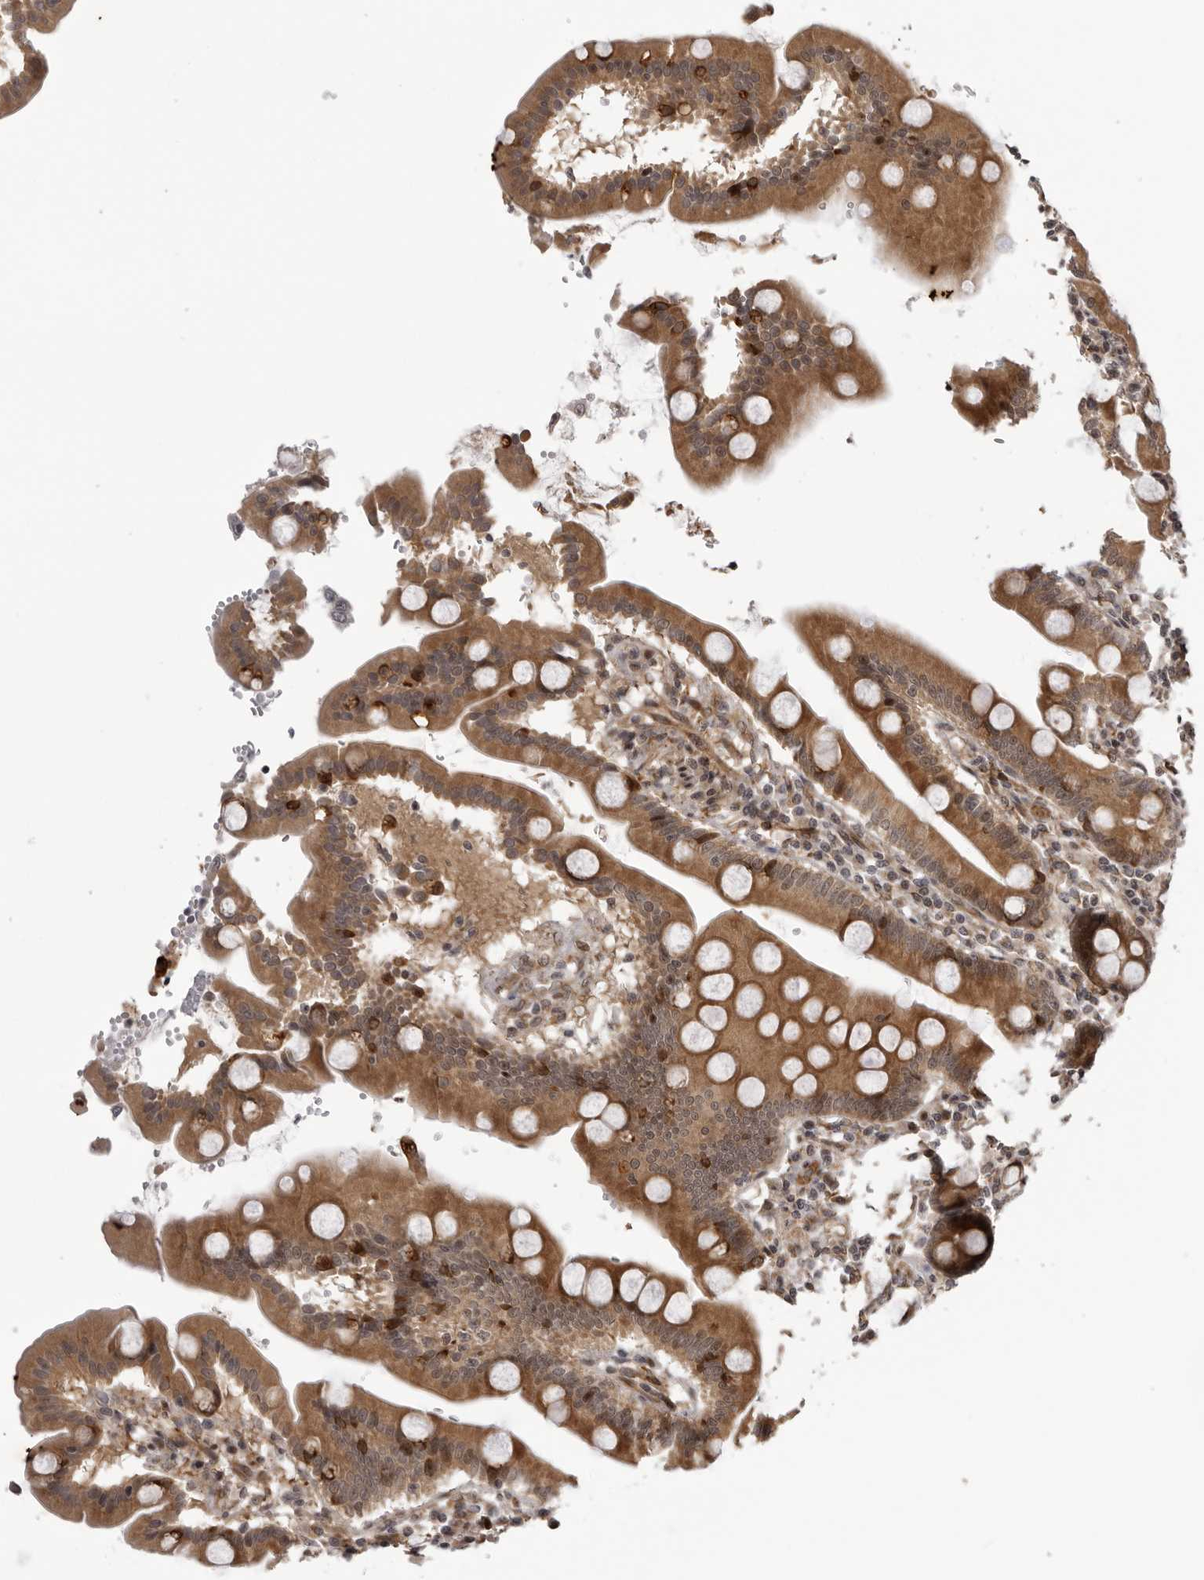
{"staining": {"intensity": "moderate", "quantity": ">75%", "location": "cytoplasmic/membranous"}, "tissue": "duodenum", "cell_type": "Glandular cells", "image_type": "normal", "snomed": [{"axis": "morphology", "description": "Normal tissue, NOS"}, {"axis": "topography", "description": "Duodenum"}], "caption": "Moderate cytoplasmic/membranous protein staining is appreciated in approximately >75% of glandular cells in duodenum. (brown staining indicates protein expression, while blue staining denotes nuclei).", "gene": "DNAH14", "patient": {"sex": "male", "age": 50}}